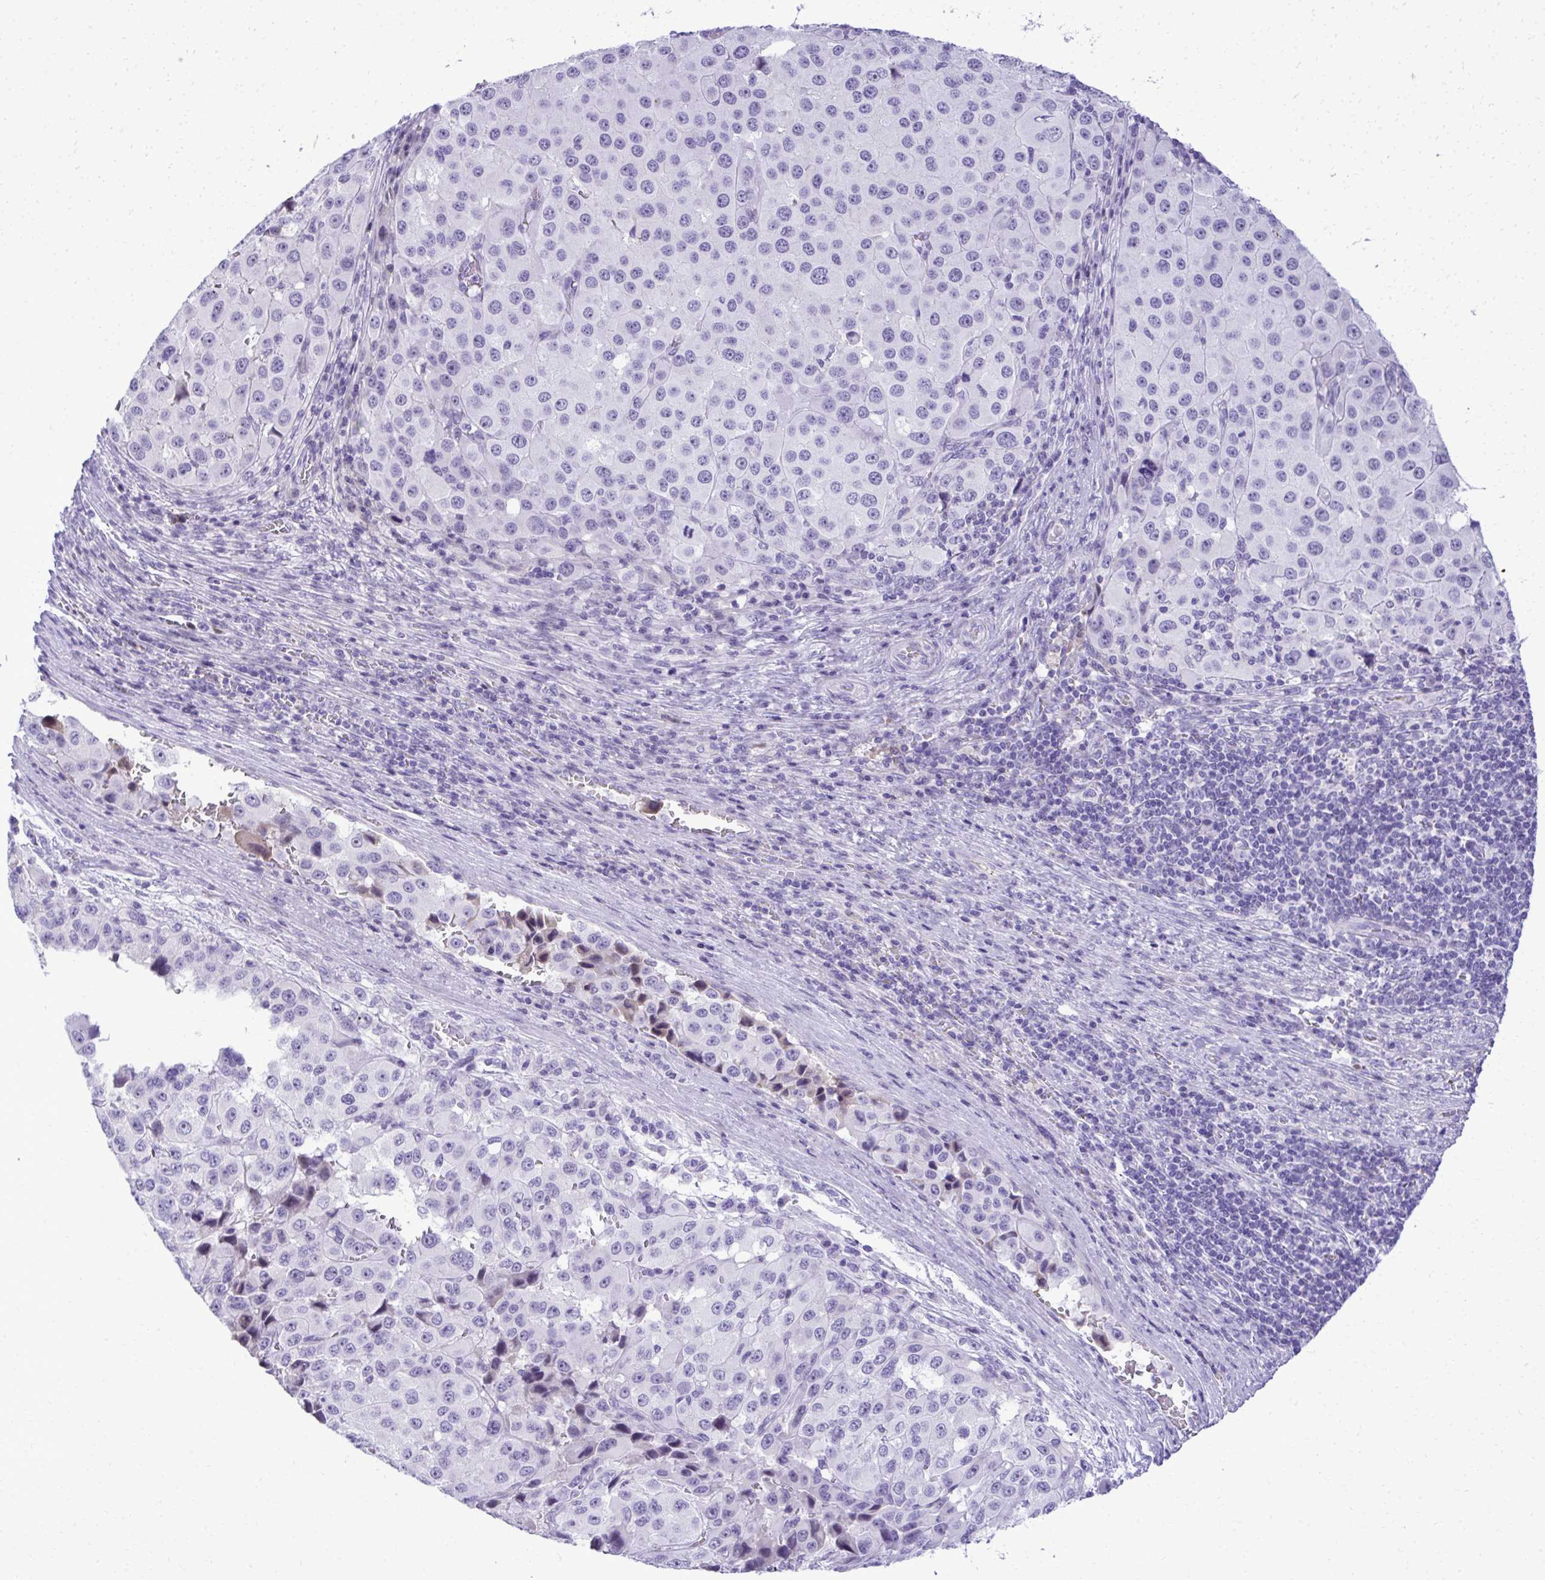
{"staining": {"intensity": "negative", "quantity": "none", "location": "none"}, "tissue": "melanoma", "cell_type": "Tumor cells", "image_type": "cancer", "snomed": [{"axis": "morphology", "description": "Malignant melanoma, Metastatic site"}, {"axis": "topography", "description": "Lymph node"}], "caption": "IHC micrograph of neoplastic tissue: human melanoma stained with DAB (3,3'-diaminobenzidine) exhibits no significant protein expression in tumor cells.", "gene": "PITPNM3", "patient": {"sex": "female", "age": 65}}